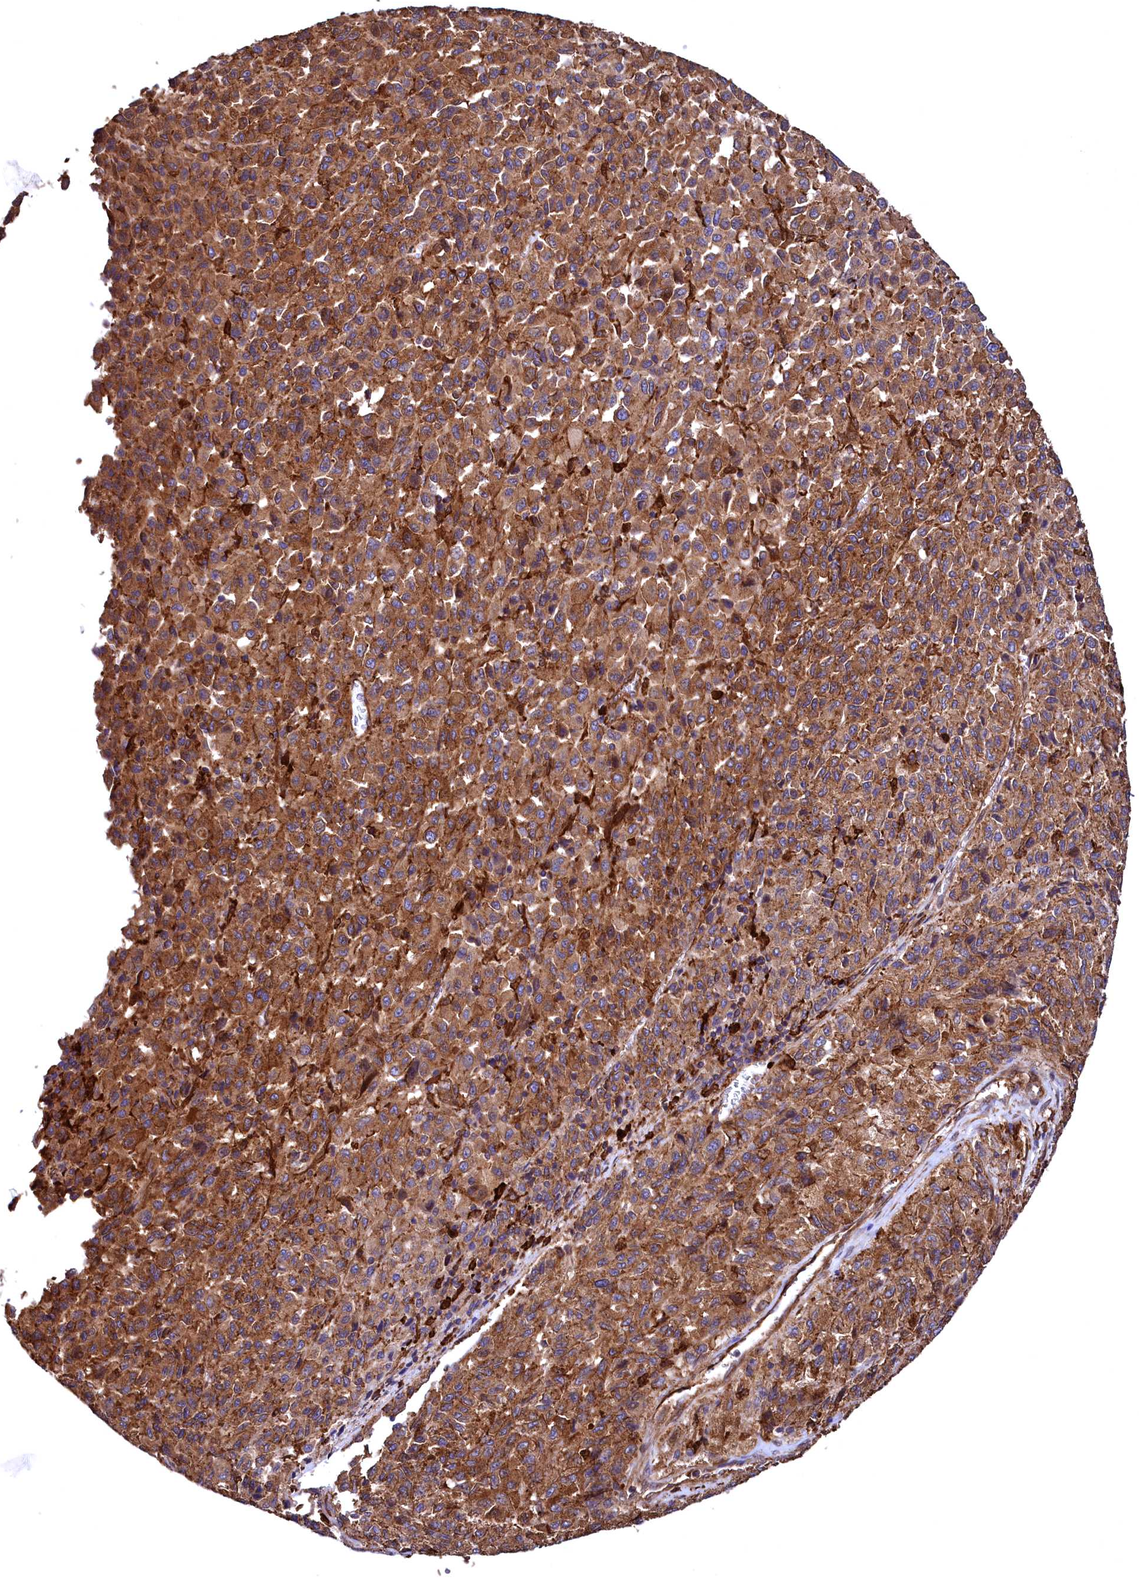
{"staining": {"intensity": "strong", "quantity": ">75%", "location": "cytoplasmic/membranous"}, "tissue": "melanoma", "cell_type": "Tumor cells", "image_type": "cancer", "snomed": [{"axis": "morphology", "description": "Malignant melanoma, Metastatic site"}, {"axis": "topography", "description": "Lung"}], "caption": "Immunohistochemistry of human malignant melanoma (metastatic site) shows high levels of strong cytoplasmic/membranous expression in about >75% of tumor cells.", "gene": "STAMBPL1", "patient": {"sex": "male", "age": 64}}